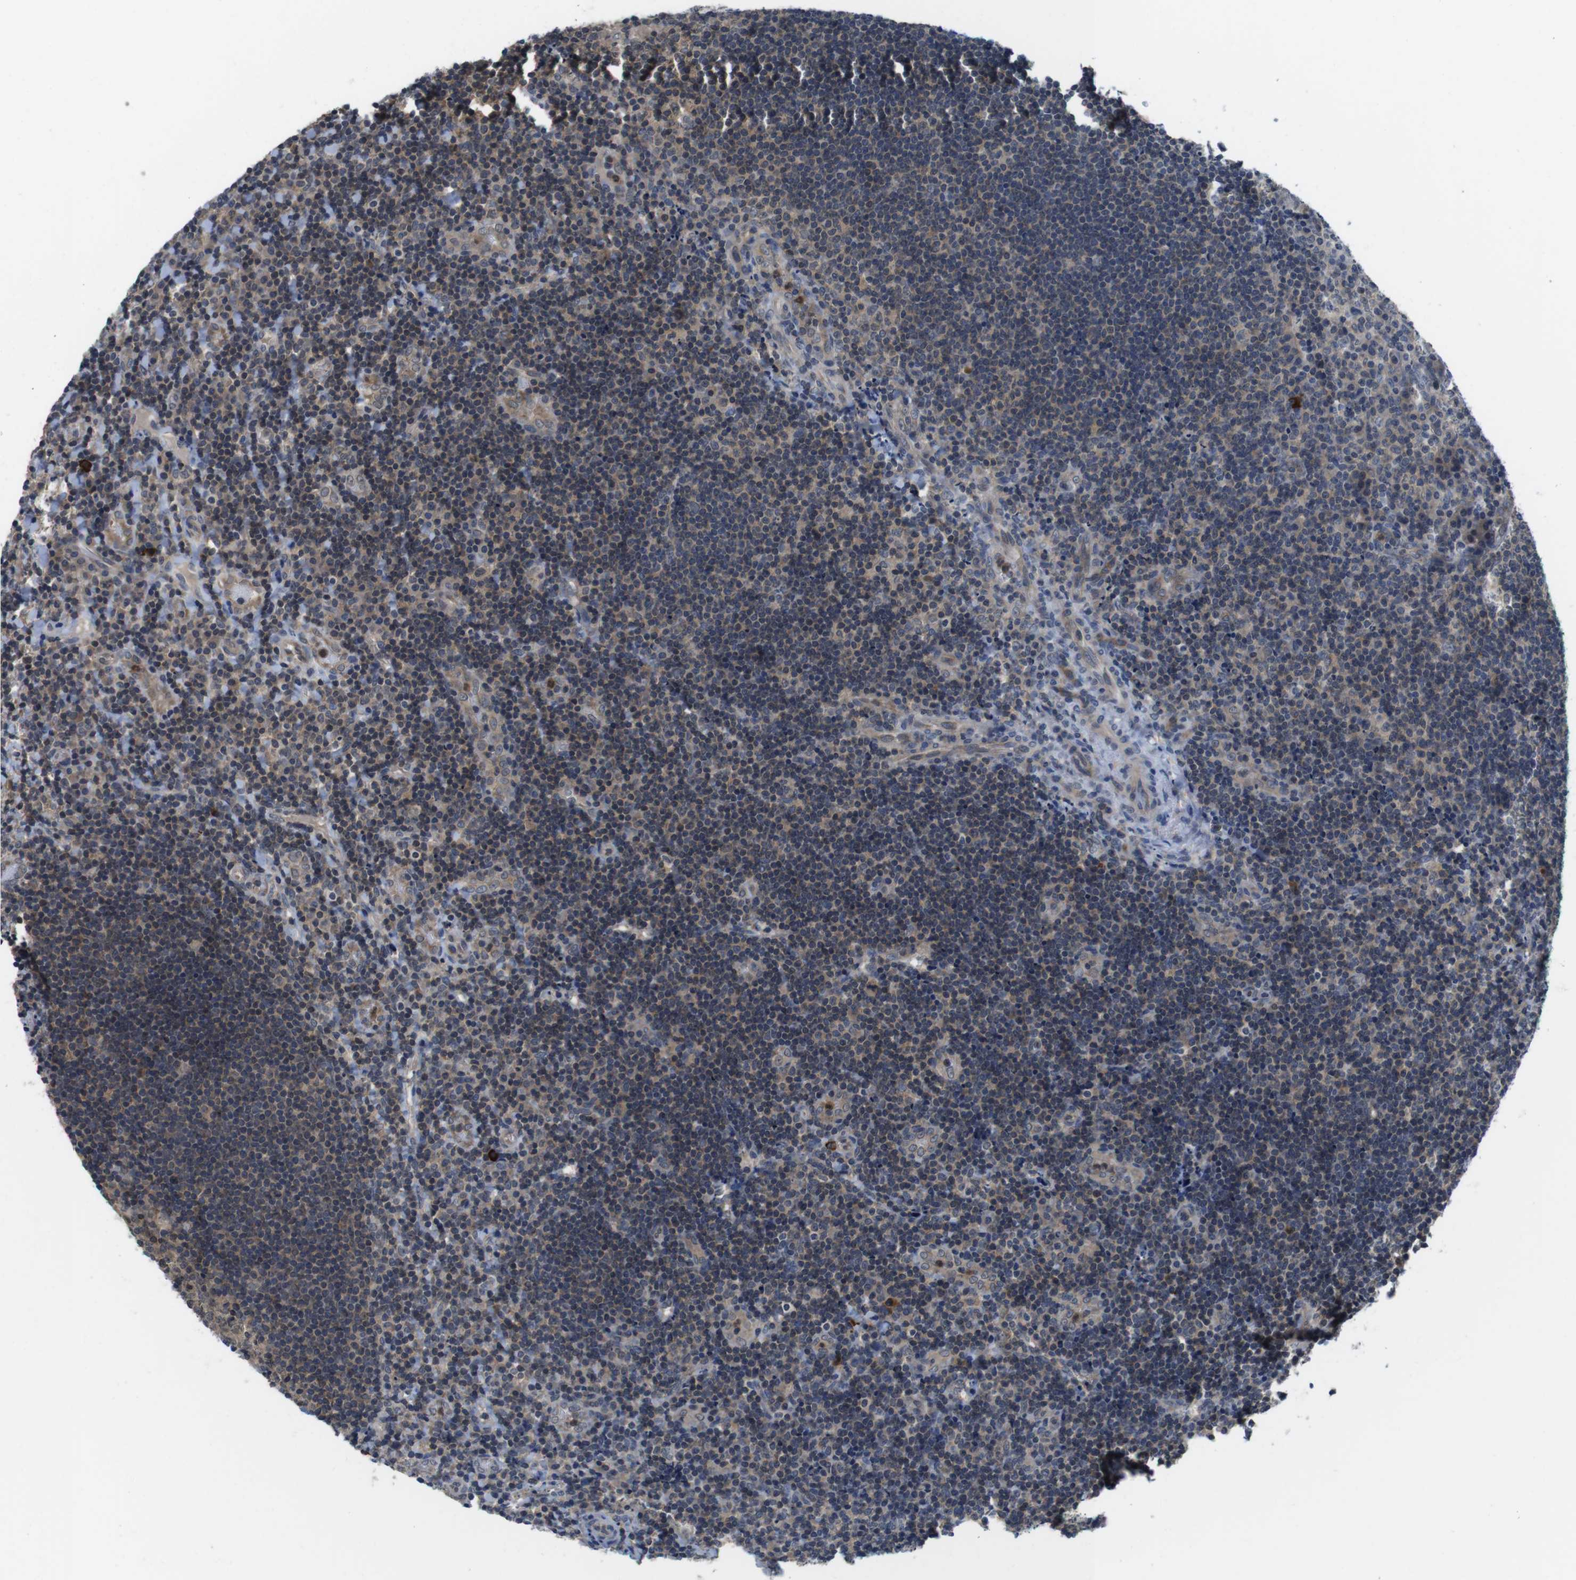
{"staining": {"intensity": "weak", "quantity": "25%-75%", "location": "cytoplasmic/membranous"}, "tissue": "lymphoma", "cell_type": "Tumor cells", "image_type": "cancer", "snomed": [{"axis": "morphology", "description": "Malignant lymphoma, non-Hodgkin's type, High grade"}, {"axis": "topography", "description": "Tonsil"}], "caption": "DAB immunohistochemical staining of human lymphoma displays weak cytoplasmic/membranous protein positivity in about 25%-75% of tumor cells.", "gene": "FADD", "patient": {"sex": "female", "age": 36}}